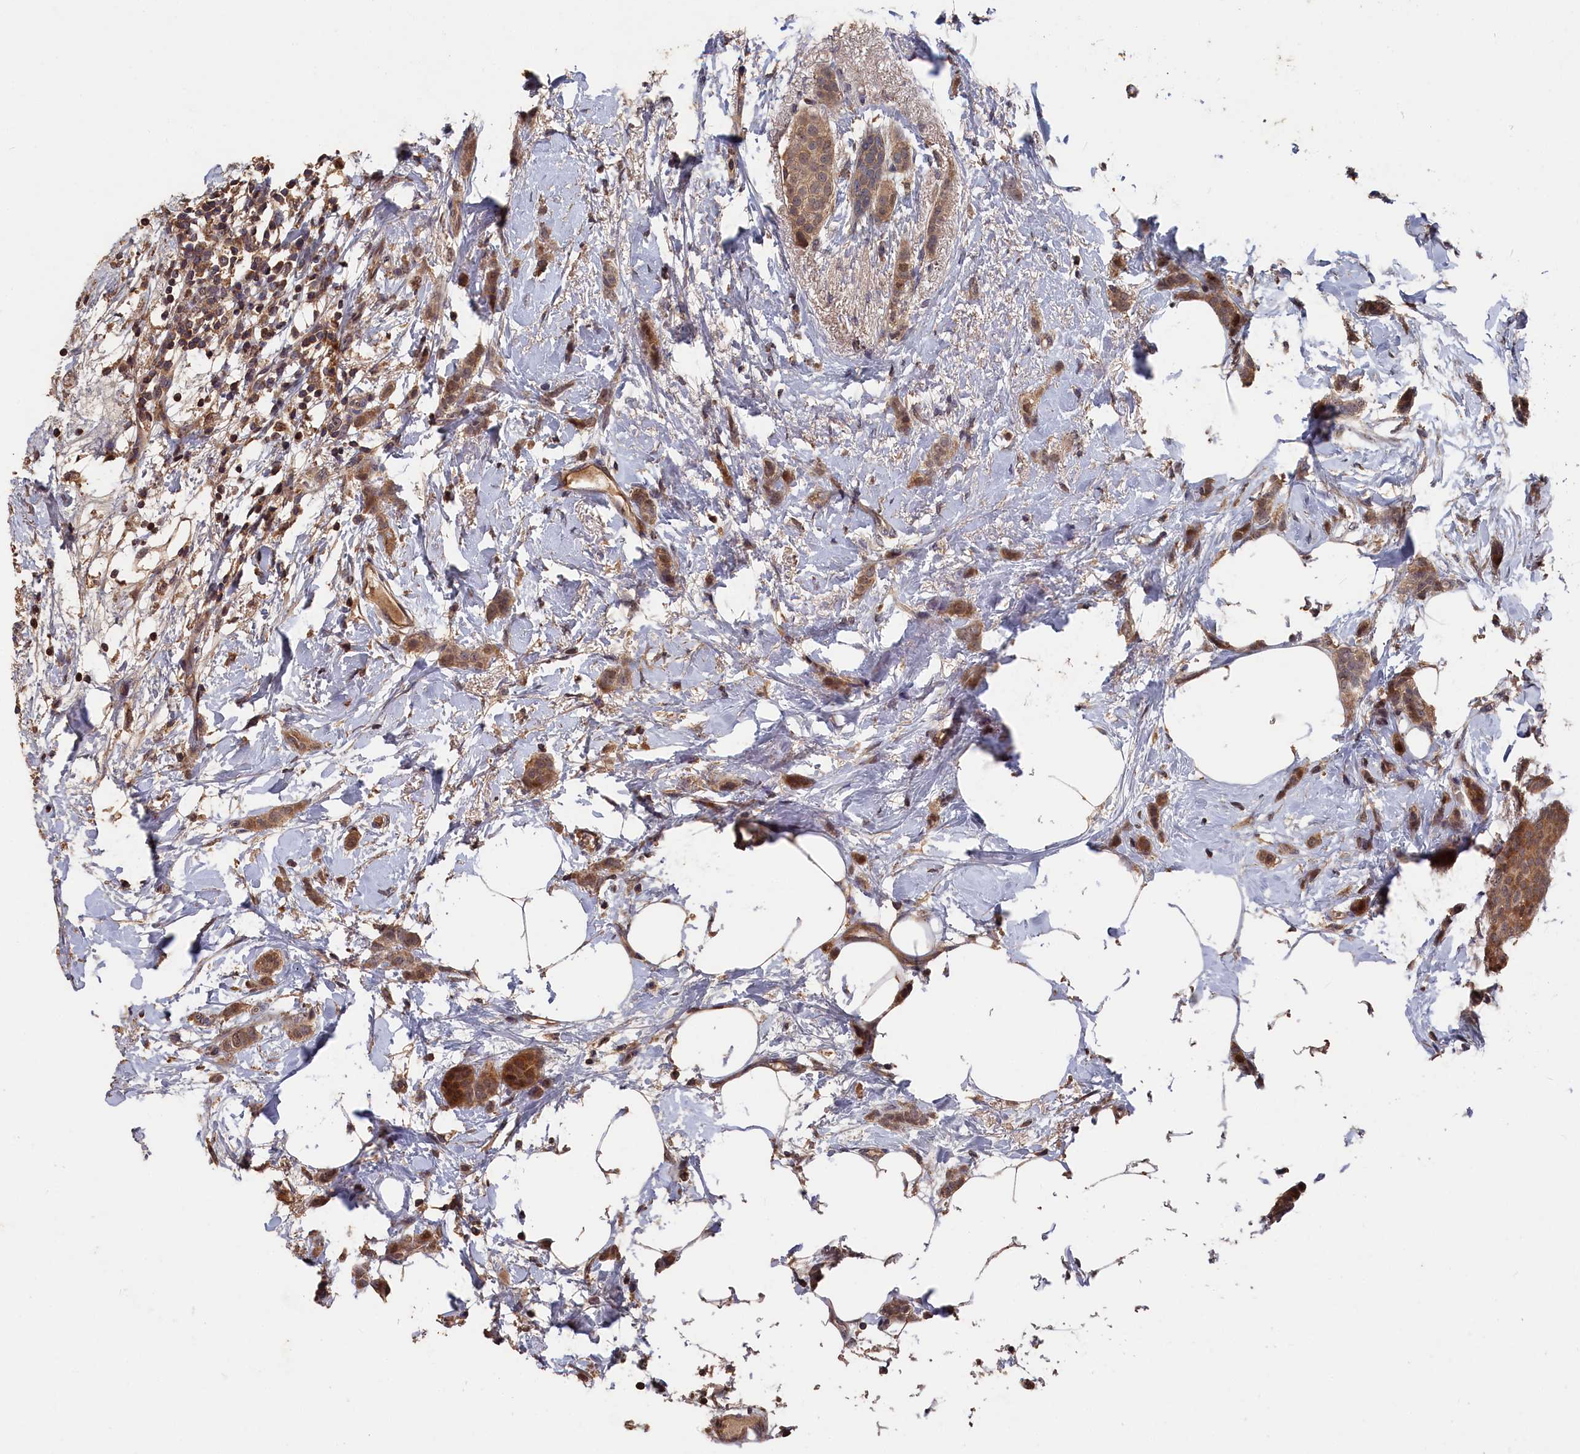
{"staining": {"intensity": "weak", "quantity": ">75%", "location": "cytoplasmic/membranous,nuclear"}, "tissue": "breast cancer", "cell_type": "Tumor cells", "image_type": "cancer", "snomed": [{"axis": "morphology", "description": "Duct carcinoma"}, {"axis": "topography", "description": "Breast"}], "caption": "Immunohistochemical staining of breast invasive ductal carcinoma demonstrates low levels of weak cytoplasmic/membranous and nuclear expression in approximately >75% of tumor cells.", "gene": "RMI2", "patient": {"sex": "female", "age": 72}}